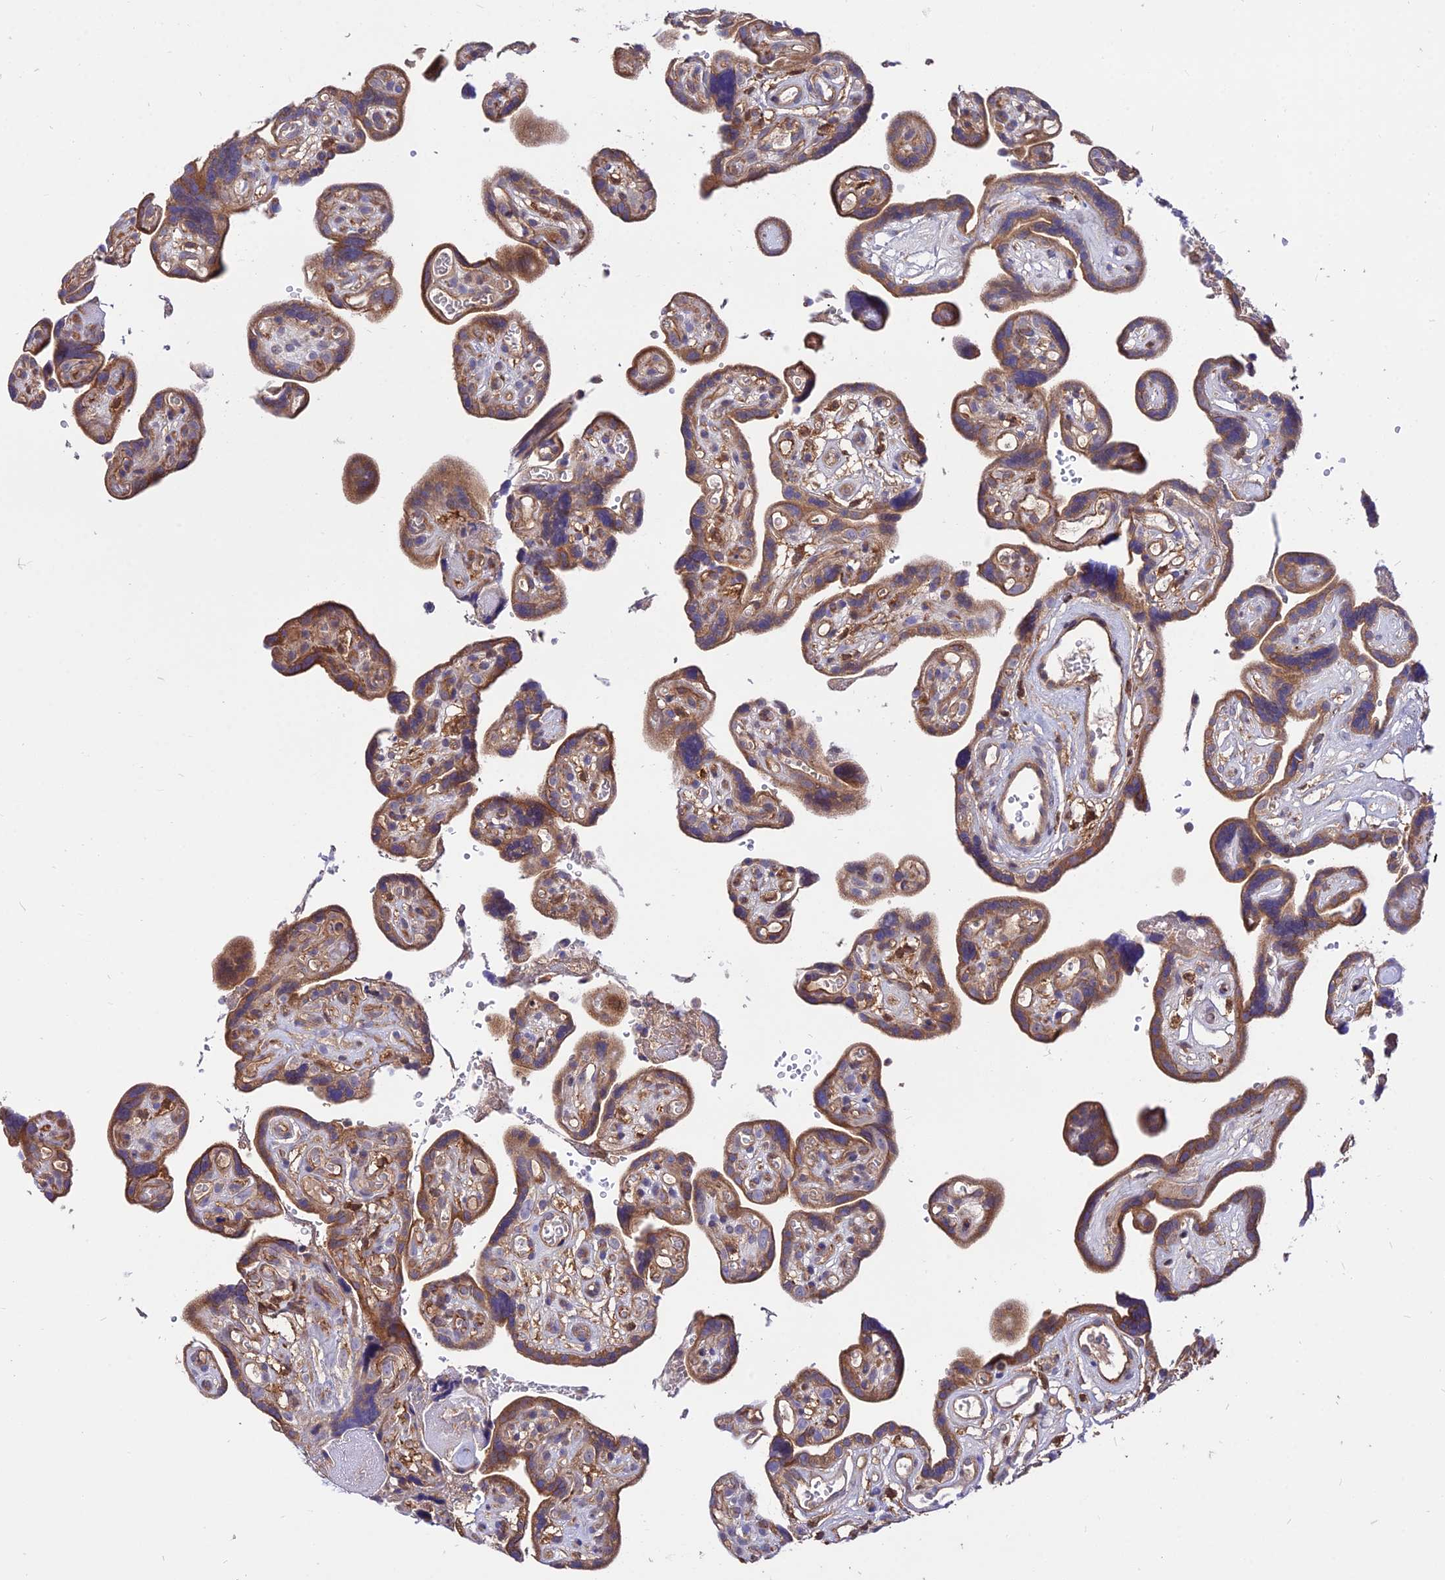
{"staining": {"intensity": "weak", "quantity": "25%-75%", "location": "cytoplasmic/membranous"}, "tissue": "placenta", "cell_type": "Decidual cells", "image_type": "normal", "snomed": [{"axis": "morphology", "description": "Normal tissue, NOS"}, {"axis": "topography", "description": "Placenta"}], "caption": "Immunohistochemistry (IHC) of unremarkable human placenta displays low levels of weak cytoplasmic/membranous staining in about 25%-75% of decidual cells. The staining was performed using DAB (3,3'-diaminobenzidine), with brown indicating positive protein expression. Nuclei are stained blue with hematoxylin.", "gene": "CDC37L1", "patient": {"sex": "female", "age": 30}}